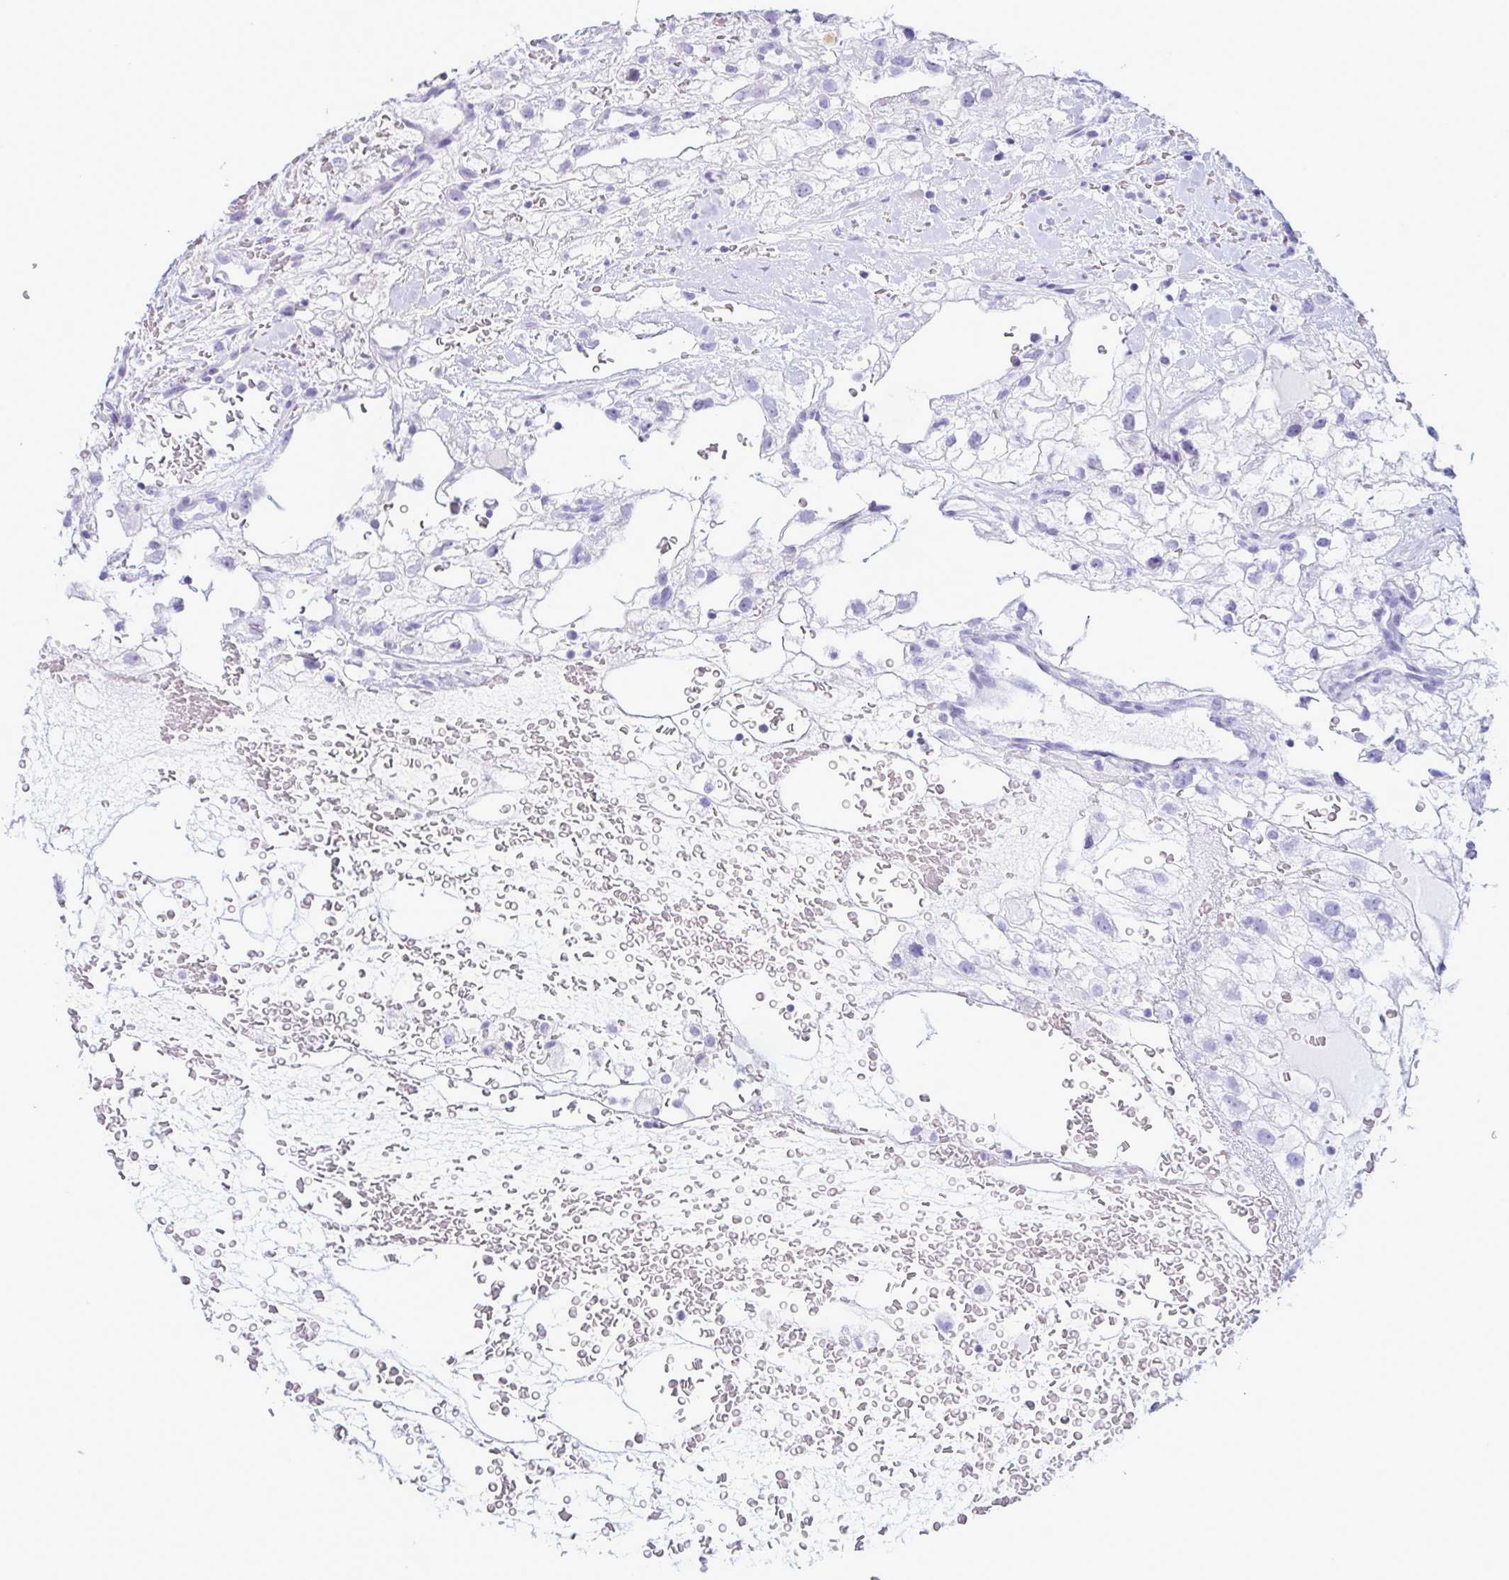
{"staining": {"intensity": "negative", "quantity": "none", "location": "none"}, "tissue": "renal cancer", "cell_type": "Tumor cells", "image_type": "cancer", "snomed": [{"axis": "morphology", "description": "Adenocarcinoma, NOS"}, {"axis": "topography", "description": "Kidney"}], "caption": "Tumor cells are negative for protein expression in human renal cancer. (Stains: DAB (3,3'-diaminobenzidine) immunohistochemistry with hematoxylin counter stain, Microscopy: brightfield microscopy at high magnification).", "gene": "TENT5D", "patient": {"sex": "male", "age": 59}}